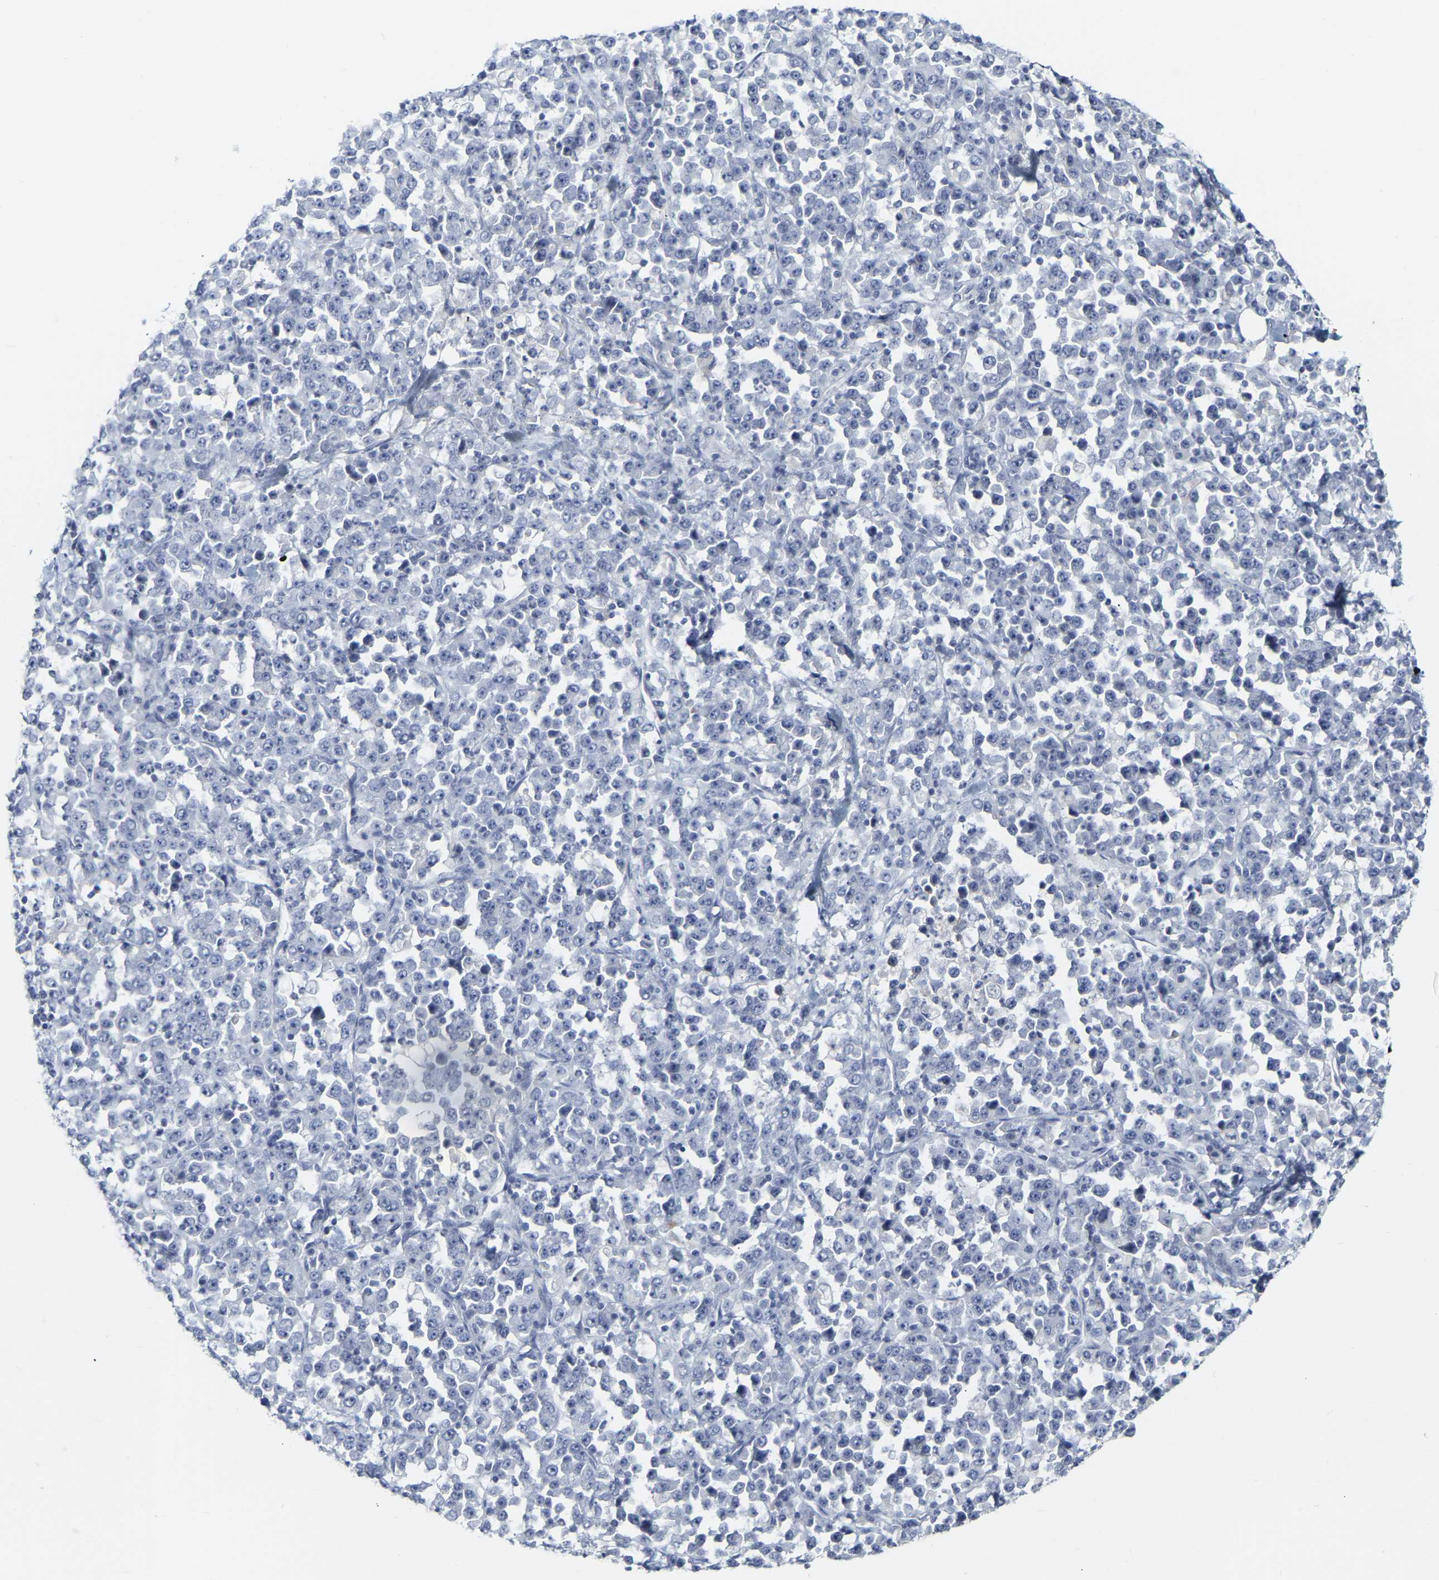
{"staining": {"intensity": "negative", "quantity": "none", "location": "none"}, "tissue": "stomach cancer", "cell_type": "Tumor cells", "image_type": "cancer", "snomed": [{"axis": "morphology", "description": "Normal tissue, NOS"}, {"axis": "morphology", "description": "Adenocarcinoma, NOS"}, {"axis": "topography", "description": "Stomach, upper"}, {"axis": "topography", "description": "Stomach"}], "caption": "Protein analysis of stomach cancer (adenocarcinoma) exhibits no significant staining in tumor cells.", "gene": "GNAS", "patient": {"sex": "male", "age": 59}}